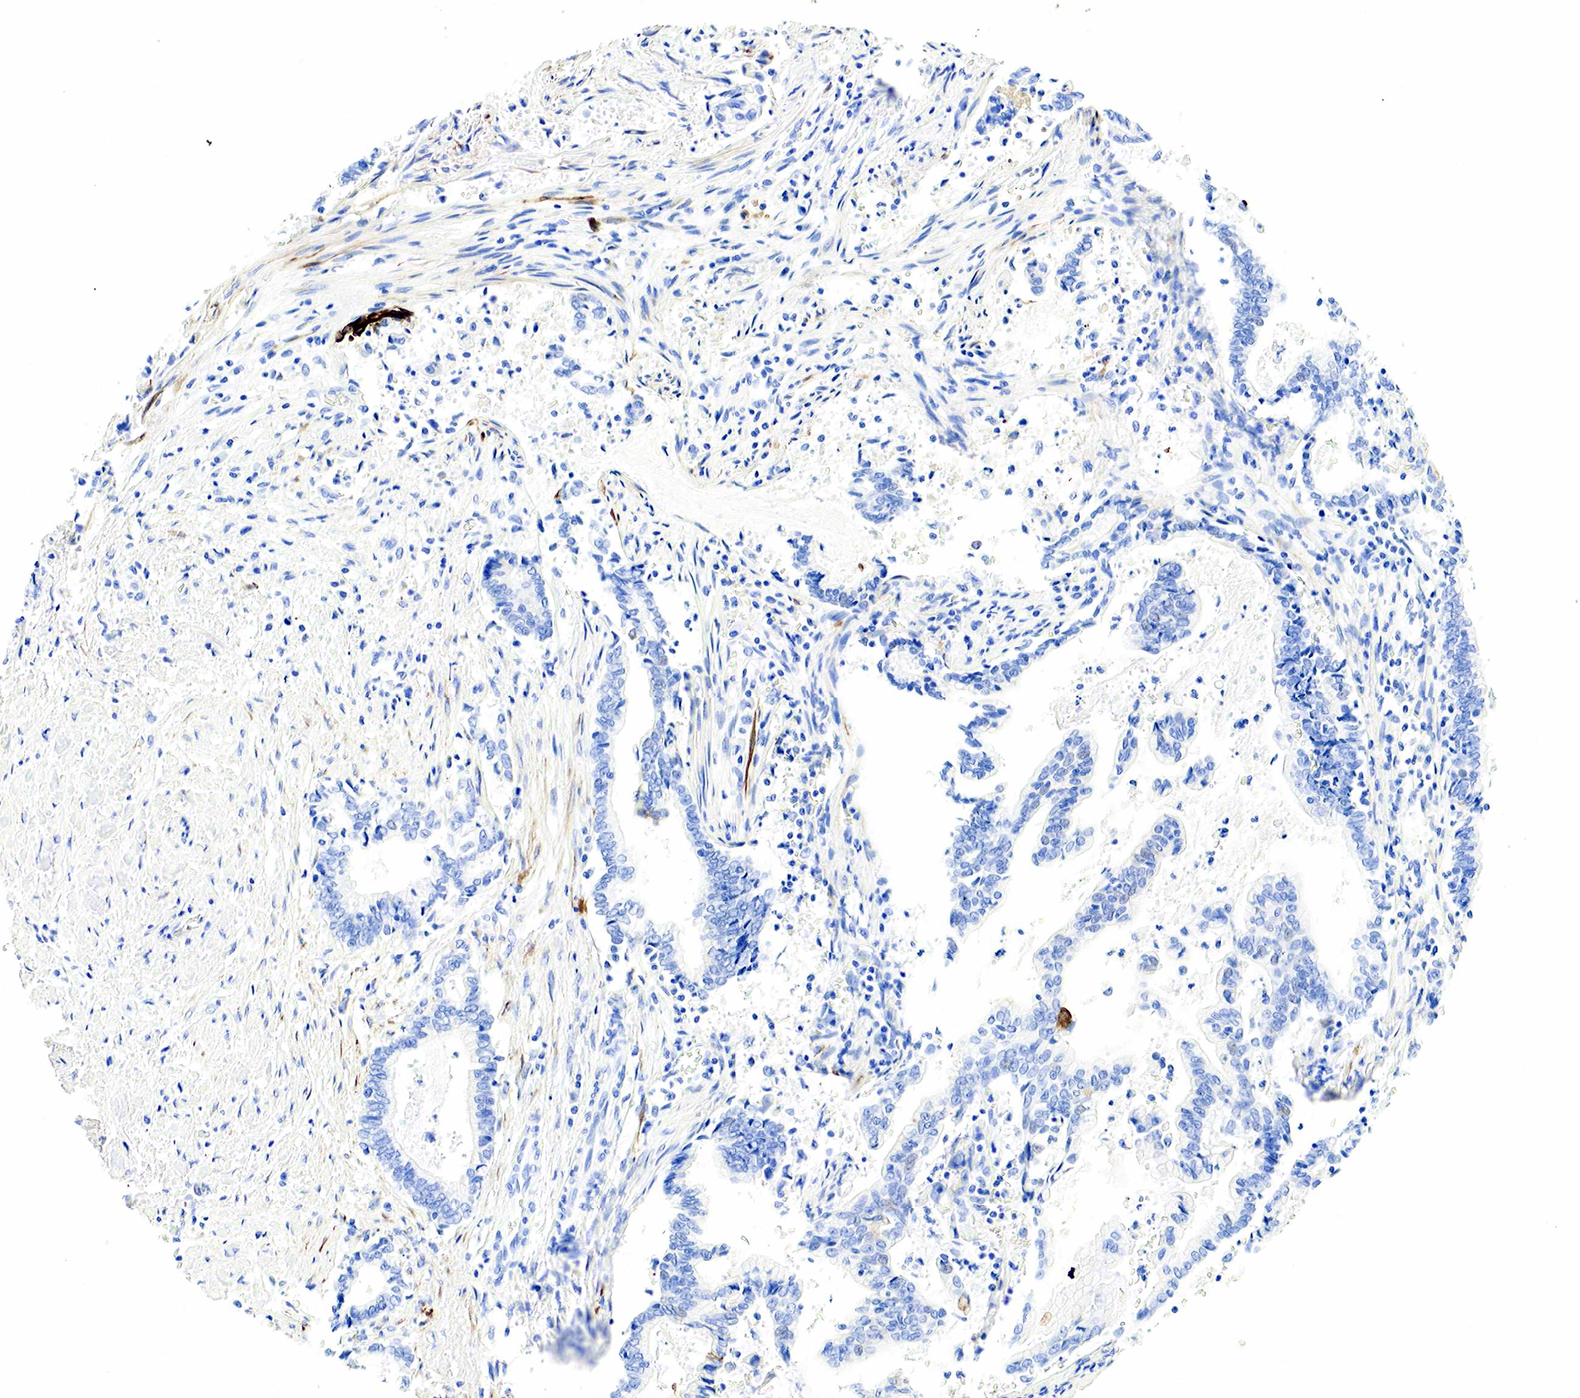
{"staining": {"intensity": "negative", "quantity": "none", "location": "none"}, "tissue": "liver cancer", "cell_type": "Tumor cells", "image_type": "cancer", "snomed": [{"axis": "morphology", "description": "Cholangiocarcinoma"}, {"axis": "topography", "description": "Liver"}], "caption": "An IHC histopathology image of liver cancer is shown. There is no staining in tumor cells of liver cancer. (Immunohistochemistry, brightfield microscopy, high magnification).", "gene": "KRT7", "patient": {"sex": "male", "age": 57}}